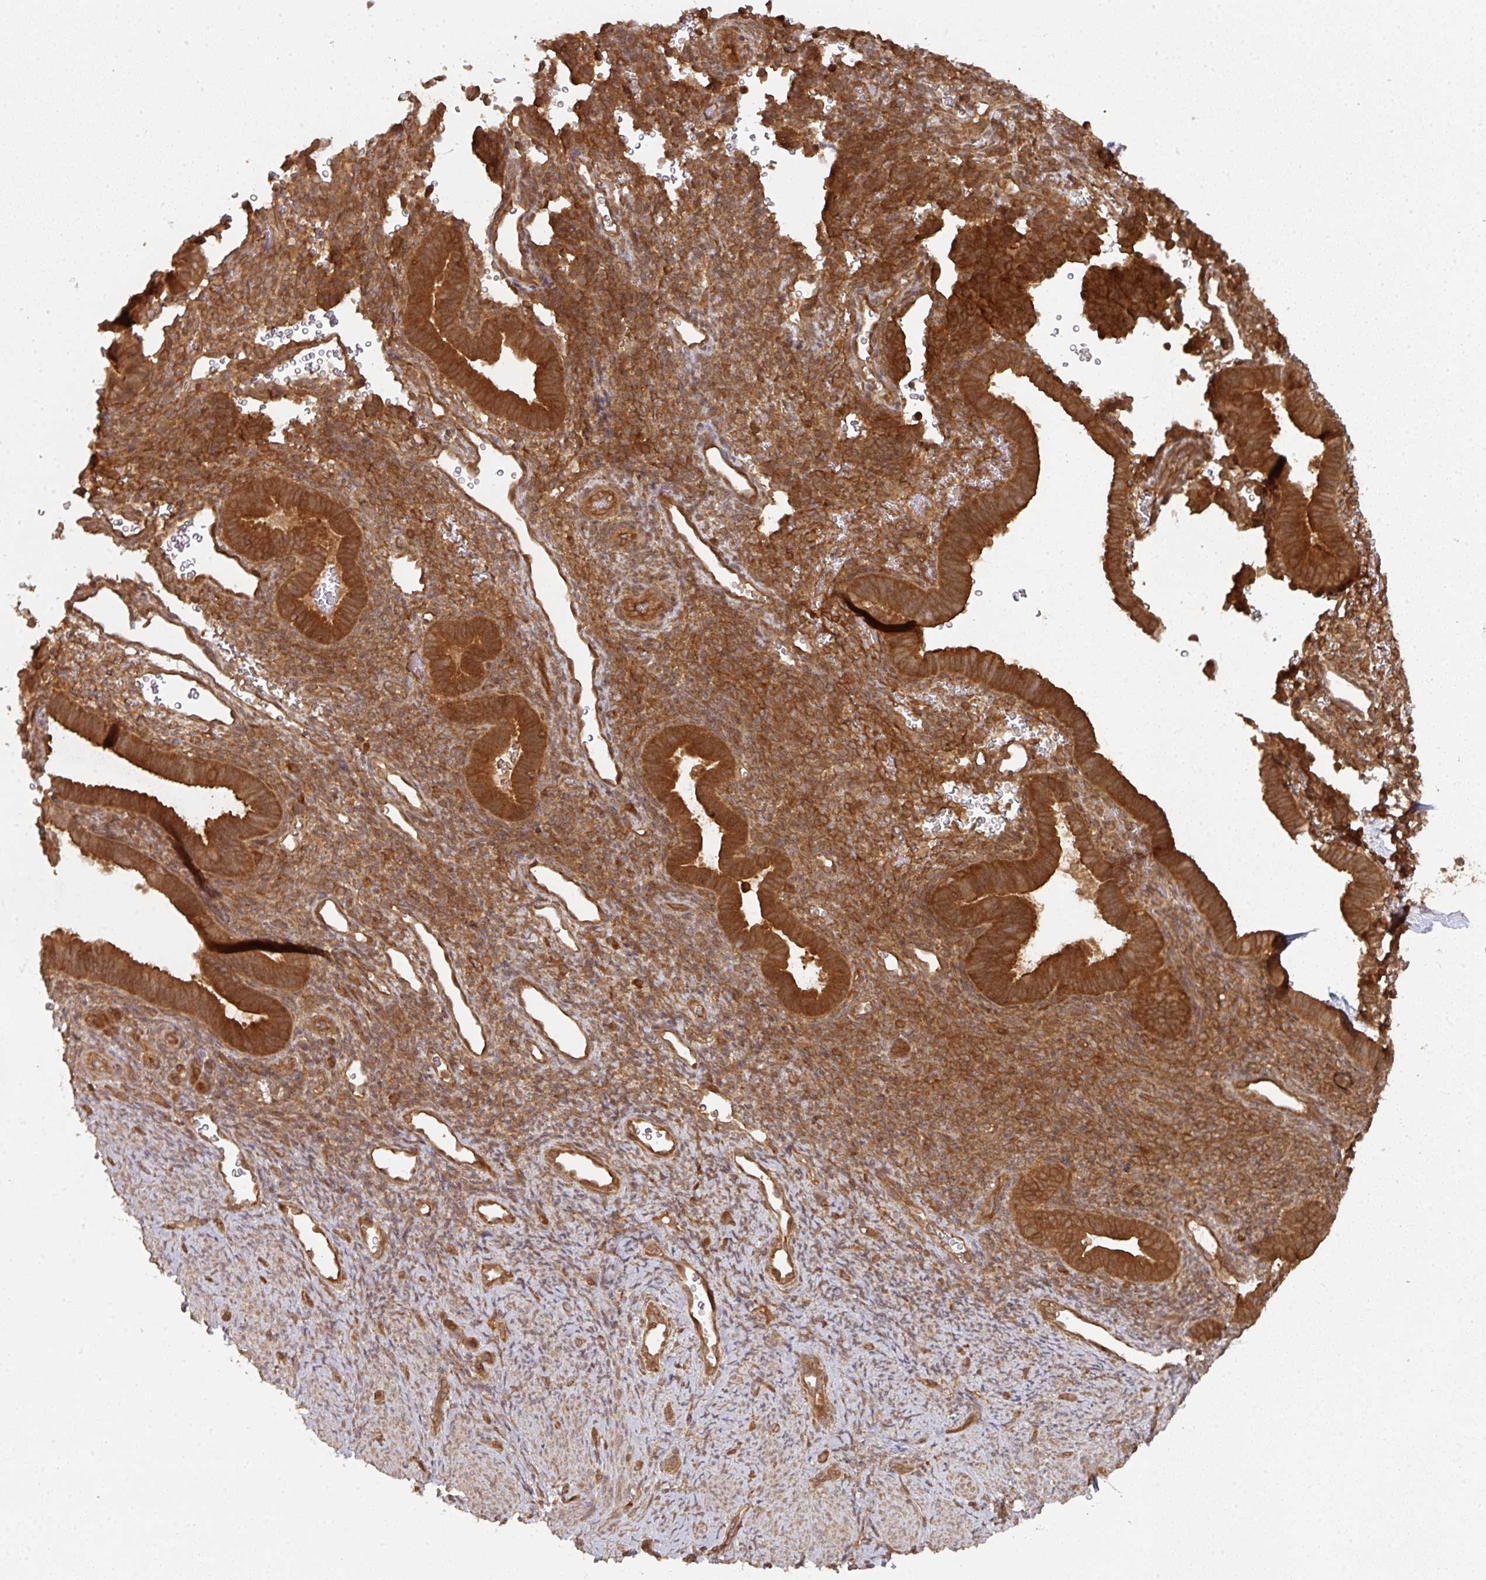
{"staining": {"intensity": "moderate", "quantity": ">75%", "location": "cytoplasmic/membranous"}, "tissue": "endometrium", "cell_type": "Cells in endometrial stroma", "image_type": "normal", "snomed": [{"axis": "morphology", "description": "Normal tissue, NOS"}, {"axis": "topography", "description": "Endometrium"}], "caption": "The immunohistochemical stain labels moderate cytoplasmic/membranous positivity in cells in endometrial stroma of unremarkable endometrium.", "gene": "EIF4EBP2", "patient": {"sex": "female", "age": 34}}